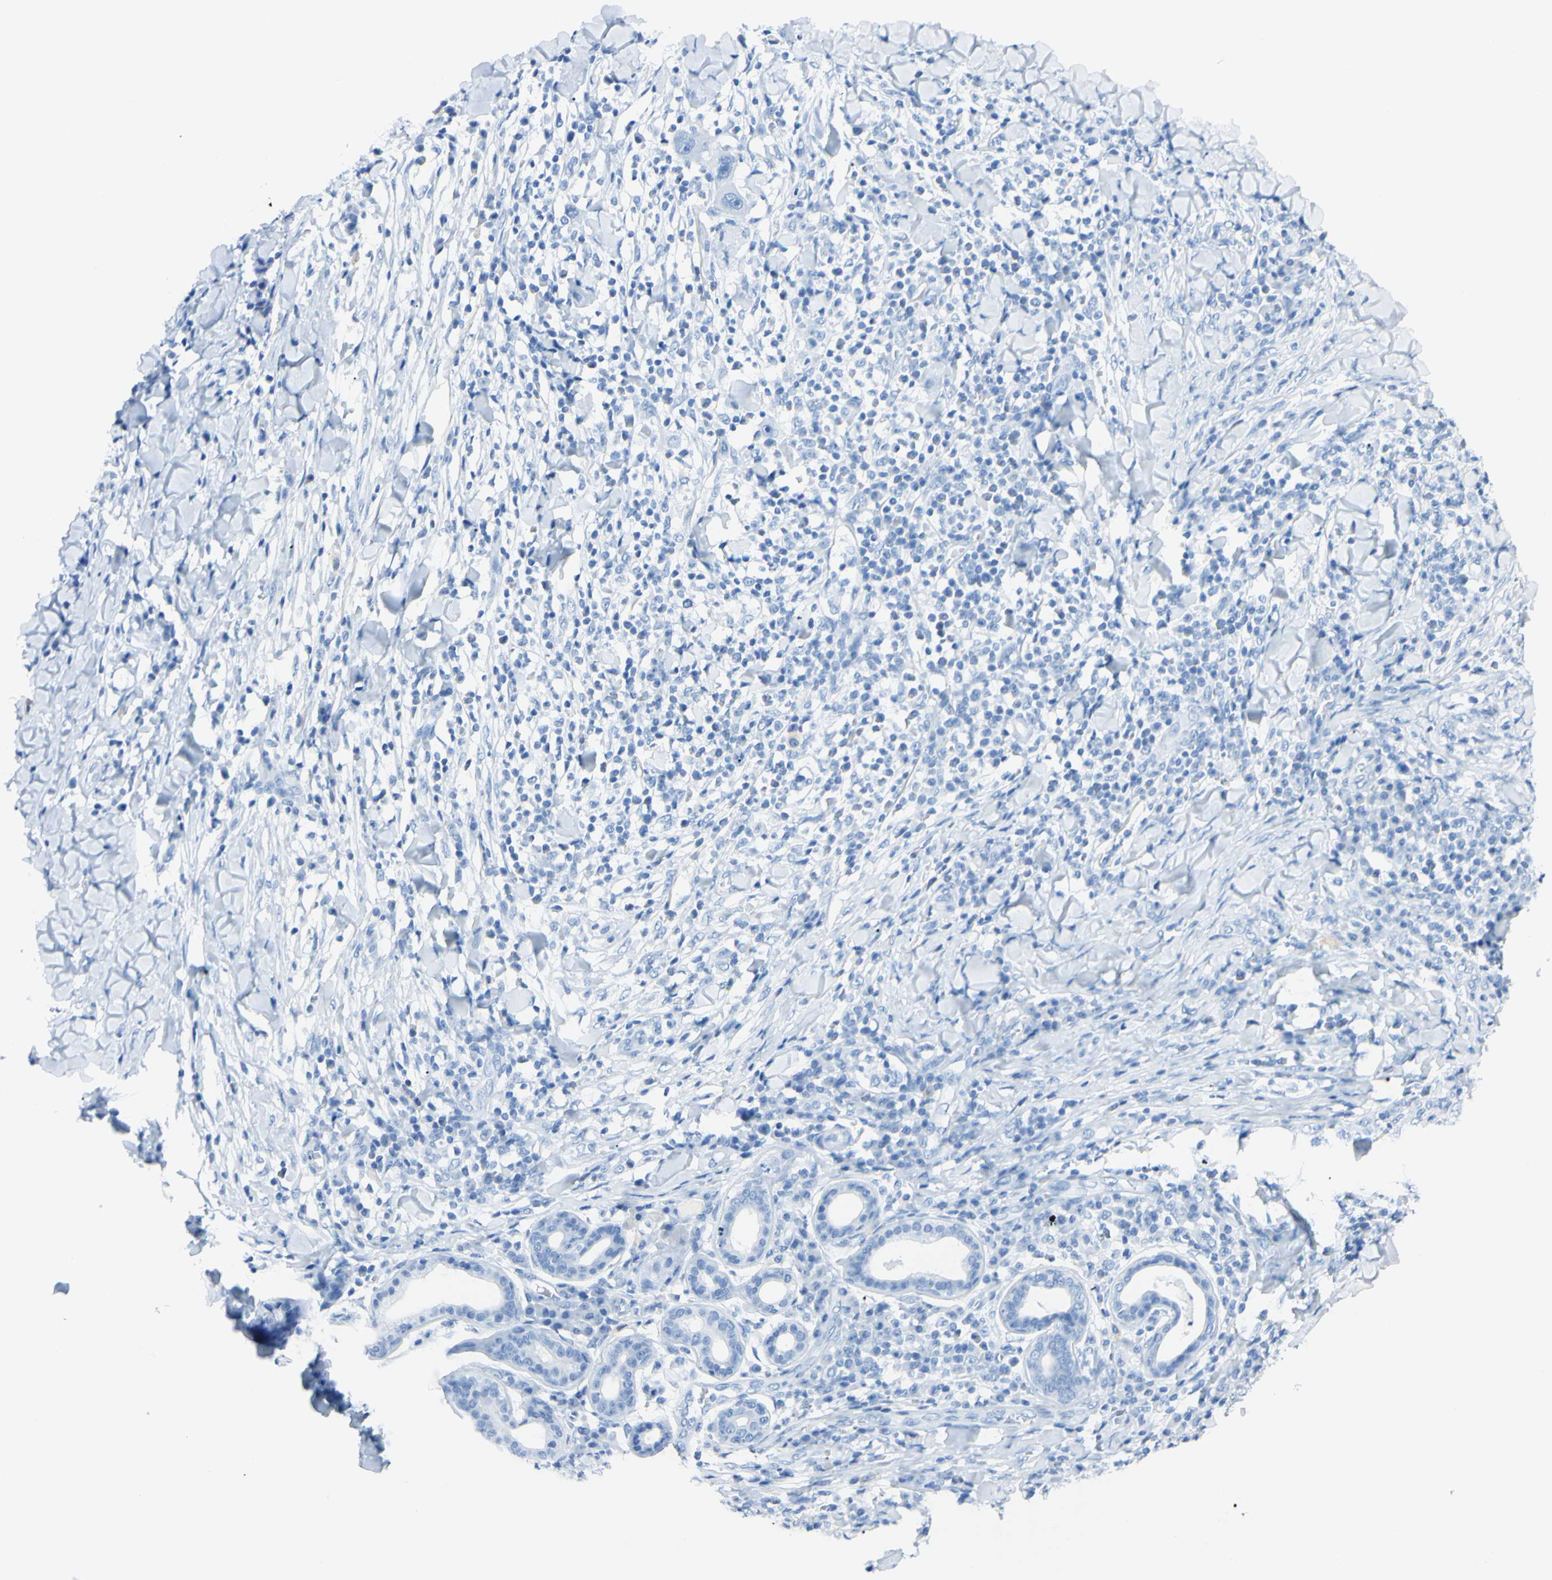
{"staining": {"intensity": "negative", "quantity": "none", "location": "none"}, "tissue": "skin cancer", "cell_type": "Tumor cells", "image_type": "cancer", "snomed": [{"axis": "morphology", "description": "Squamous cell carcinoma, NOS"}, {"axis": "topography", "description": "Skin"}], "caption": "Immunohistochemistry image of skin cancer stained for a protein (brown), which exhibits no expression in tumor cells.", "gene": "FOLH1", "patient": {"sex": "male", "age": 24}}